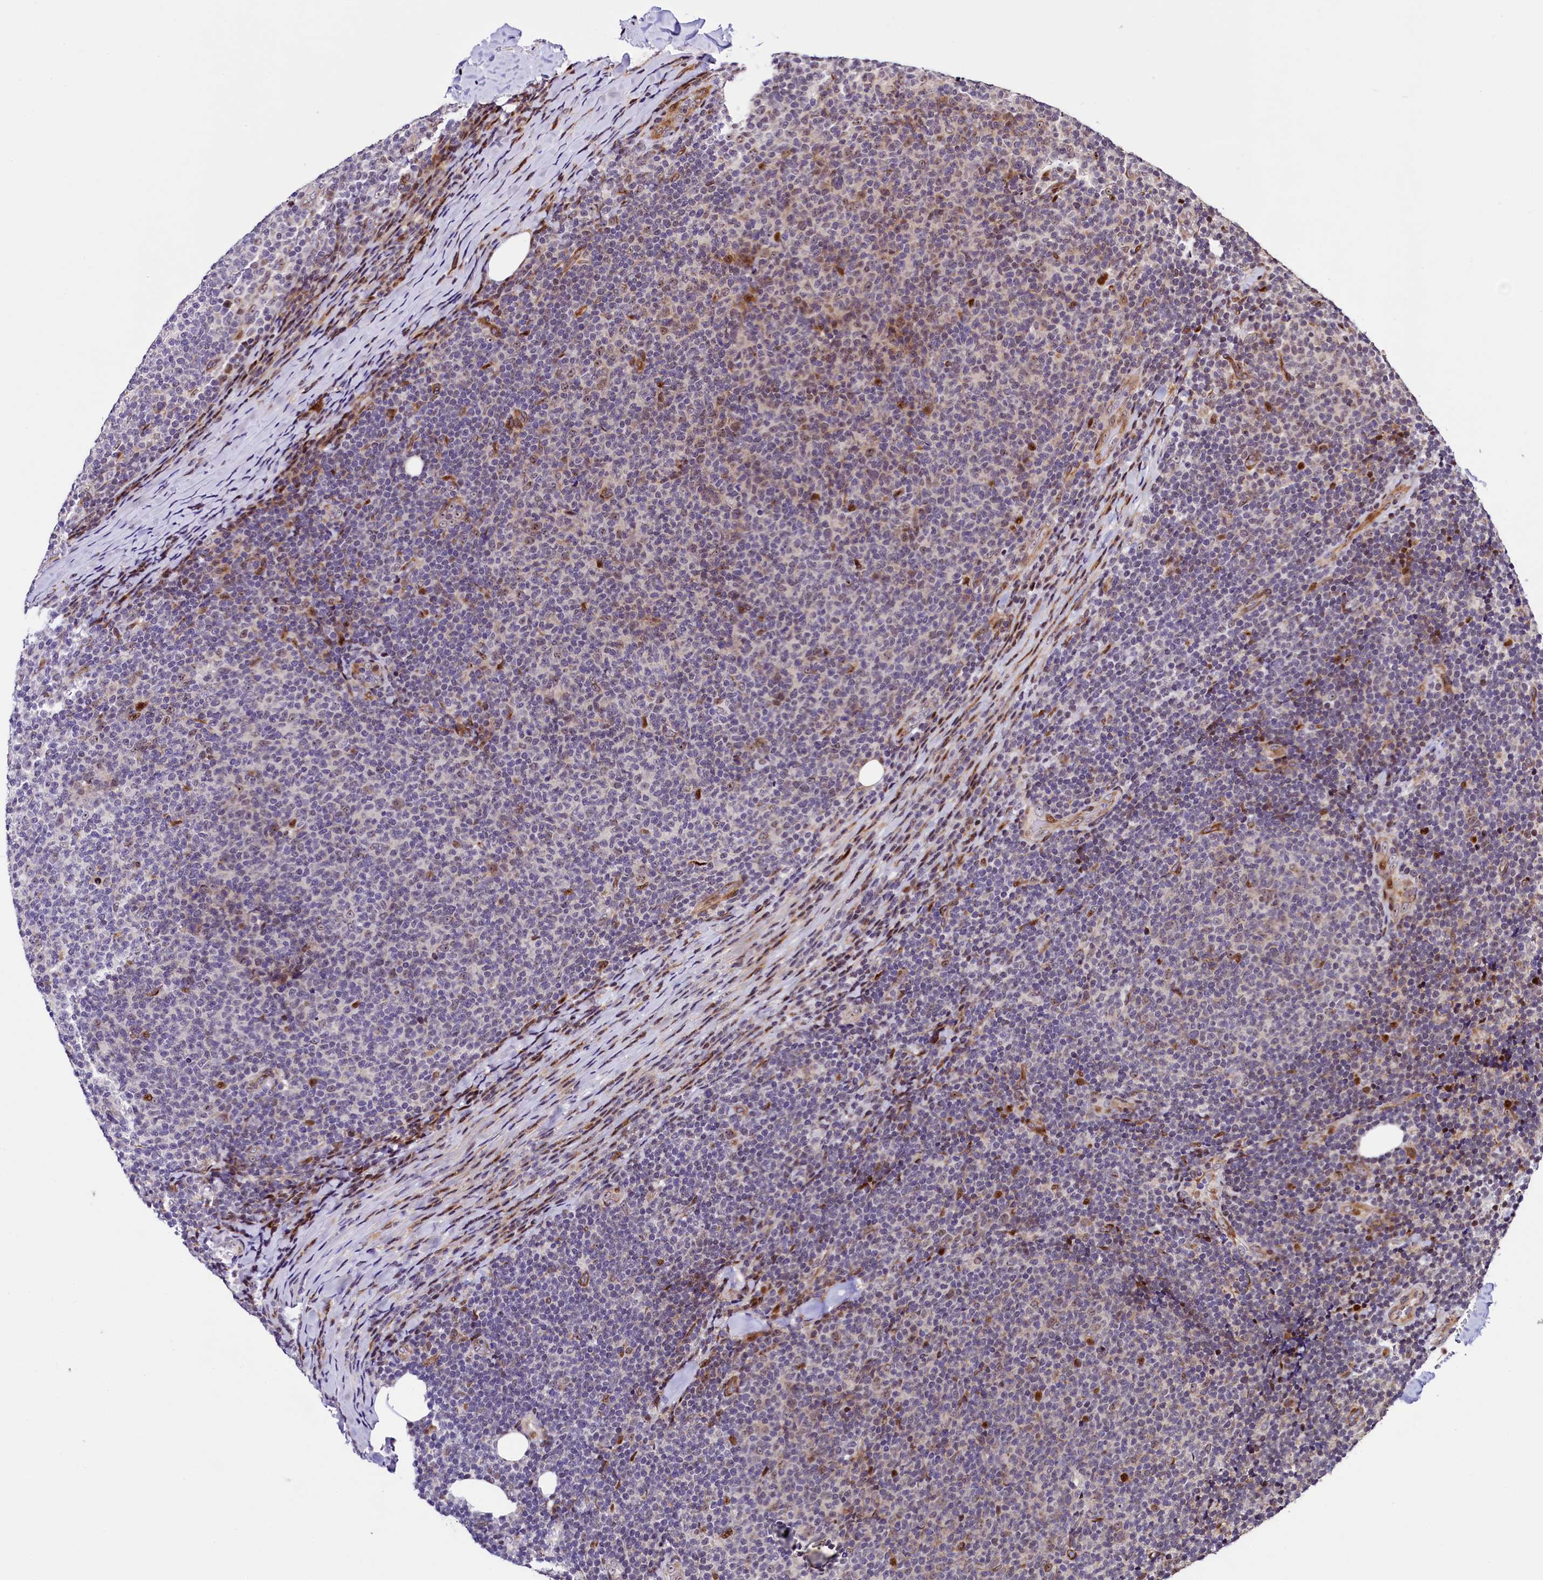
{"staining": {"intensity": "moderate", "quantity": "<25%", "location": "nuclear"}, "tissue": "lymphoma", "cell_type": "Tumor cells", "image_type": "cancer", "snomed": [{"axis": "morphology", "description": "Malignant lymphoma, non-Hodgkin's type, Low grade"}, {"axis": "topography", "description": "Lymph node"}], "caption": "A brown stain highlights moderate nuclear positivity of a protein in human lymphoma tumor cells.", "gene": "TRMT112", "patient": {"sex": "male", "age": 66}}